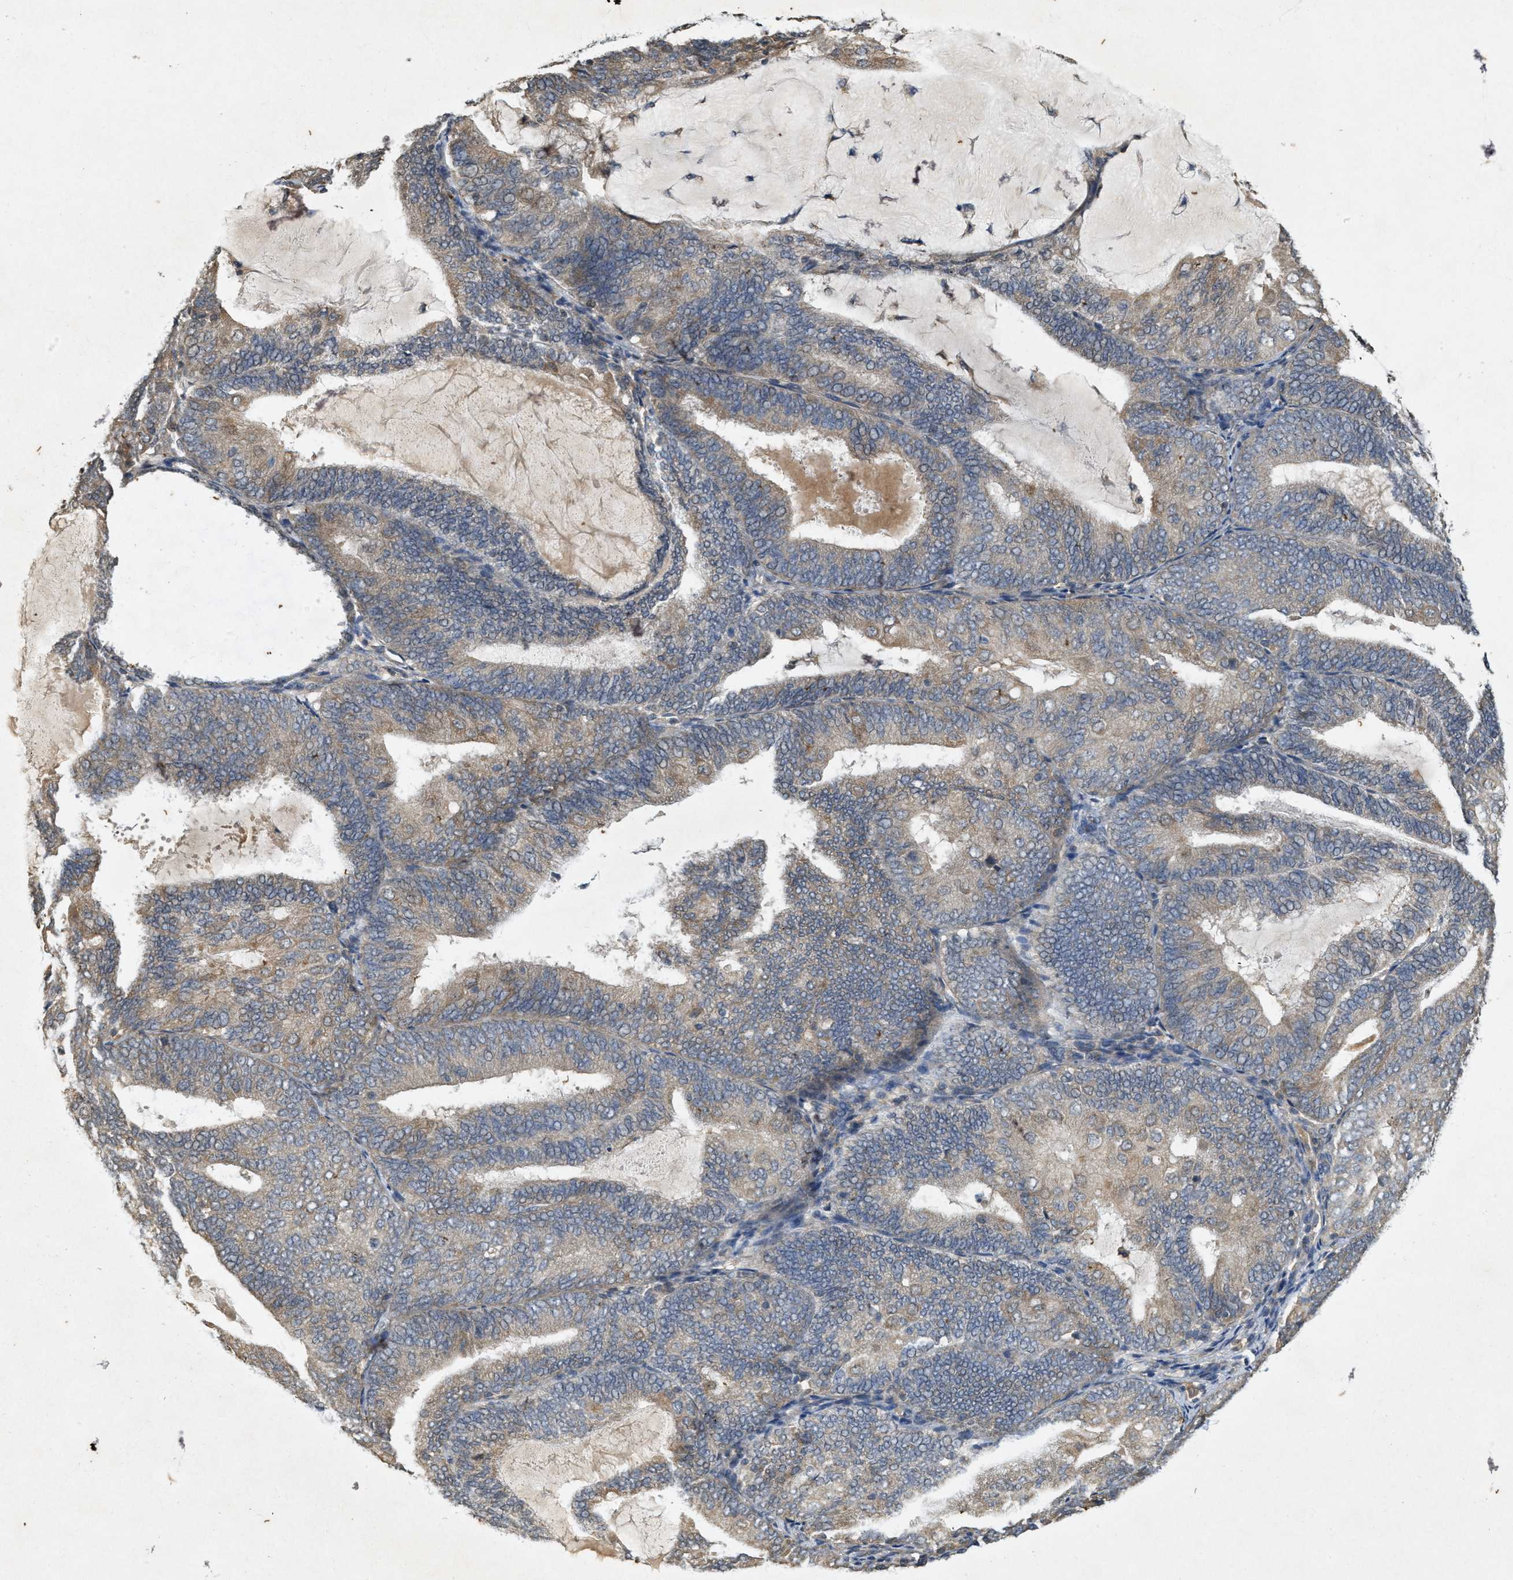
{"staining": {"intensity": "moderate", "quantity": ">75%", "location": "cytoplasmic/membranous"}, "tissue": "endometrial cancer", "cell_type": "Tumor cells", "image_type": "cancer", "snomed": [{"axis": "morphology", "description": "Adenocarcinoma, NOS"}, {"axis": "topography", "description": "Endometrium"}], "caption": "Protein staining reveals moderate cytoplasmic/membranous positivity in approximately >75% of tumor cells in endometrial cancer (adenocarcinoma). (DAB IHC with brightfield microscopy, high magnification).", "gene": "KIF21A", "patient": {"sex": "female", "age": 81}}